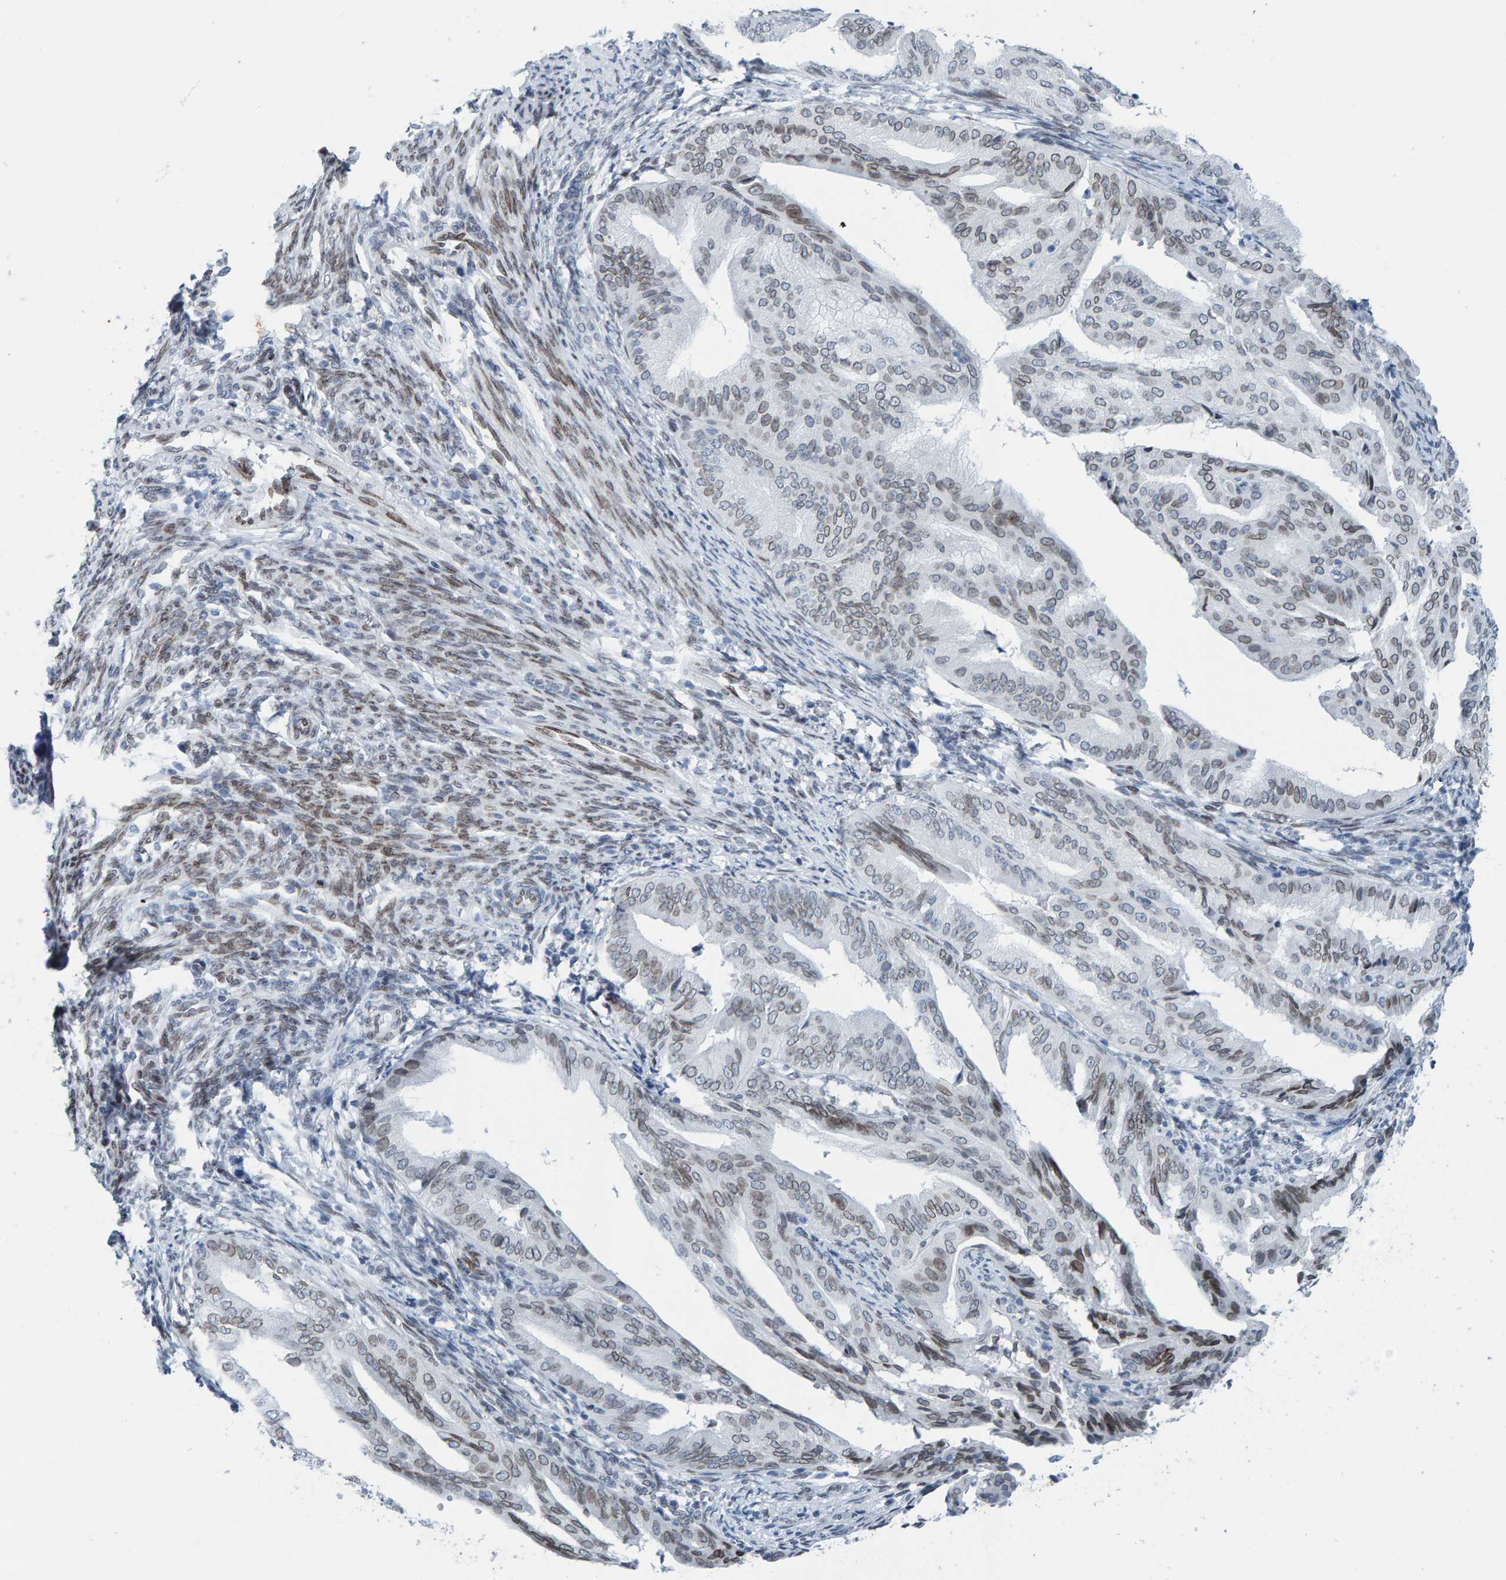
{"staining": {"intensity": "weak", "quantity": ">75%", "location": "cytoplasmic/membranous,nuclear"}, "tissue": "endometrial cancer", "cell_type": "Tumor cells", "image_type": "cancer", "snomed": [{"axis": "morphology", "description": "Adenocarcinoma, NOS"}, {"axis": "topography", "description": "Endometrium"}], "caption": "Weak cytoplasmic/membranous and nuclear positivity is present in about >75% of tumor cells in endometrial adenocarcinoma. The staining is performed using DAB brown chromogen to label protein expression. The nuclei are counter-stained blue using hematoxylin.", "gene": "LMNB2", "patient": {"sex": "female", "age": 58}}